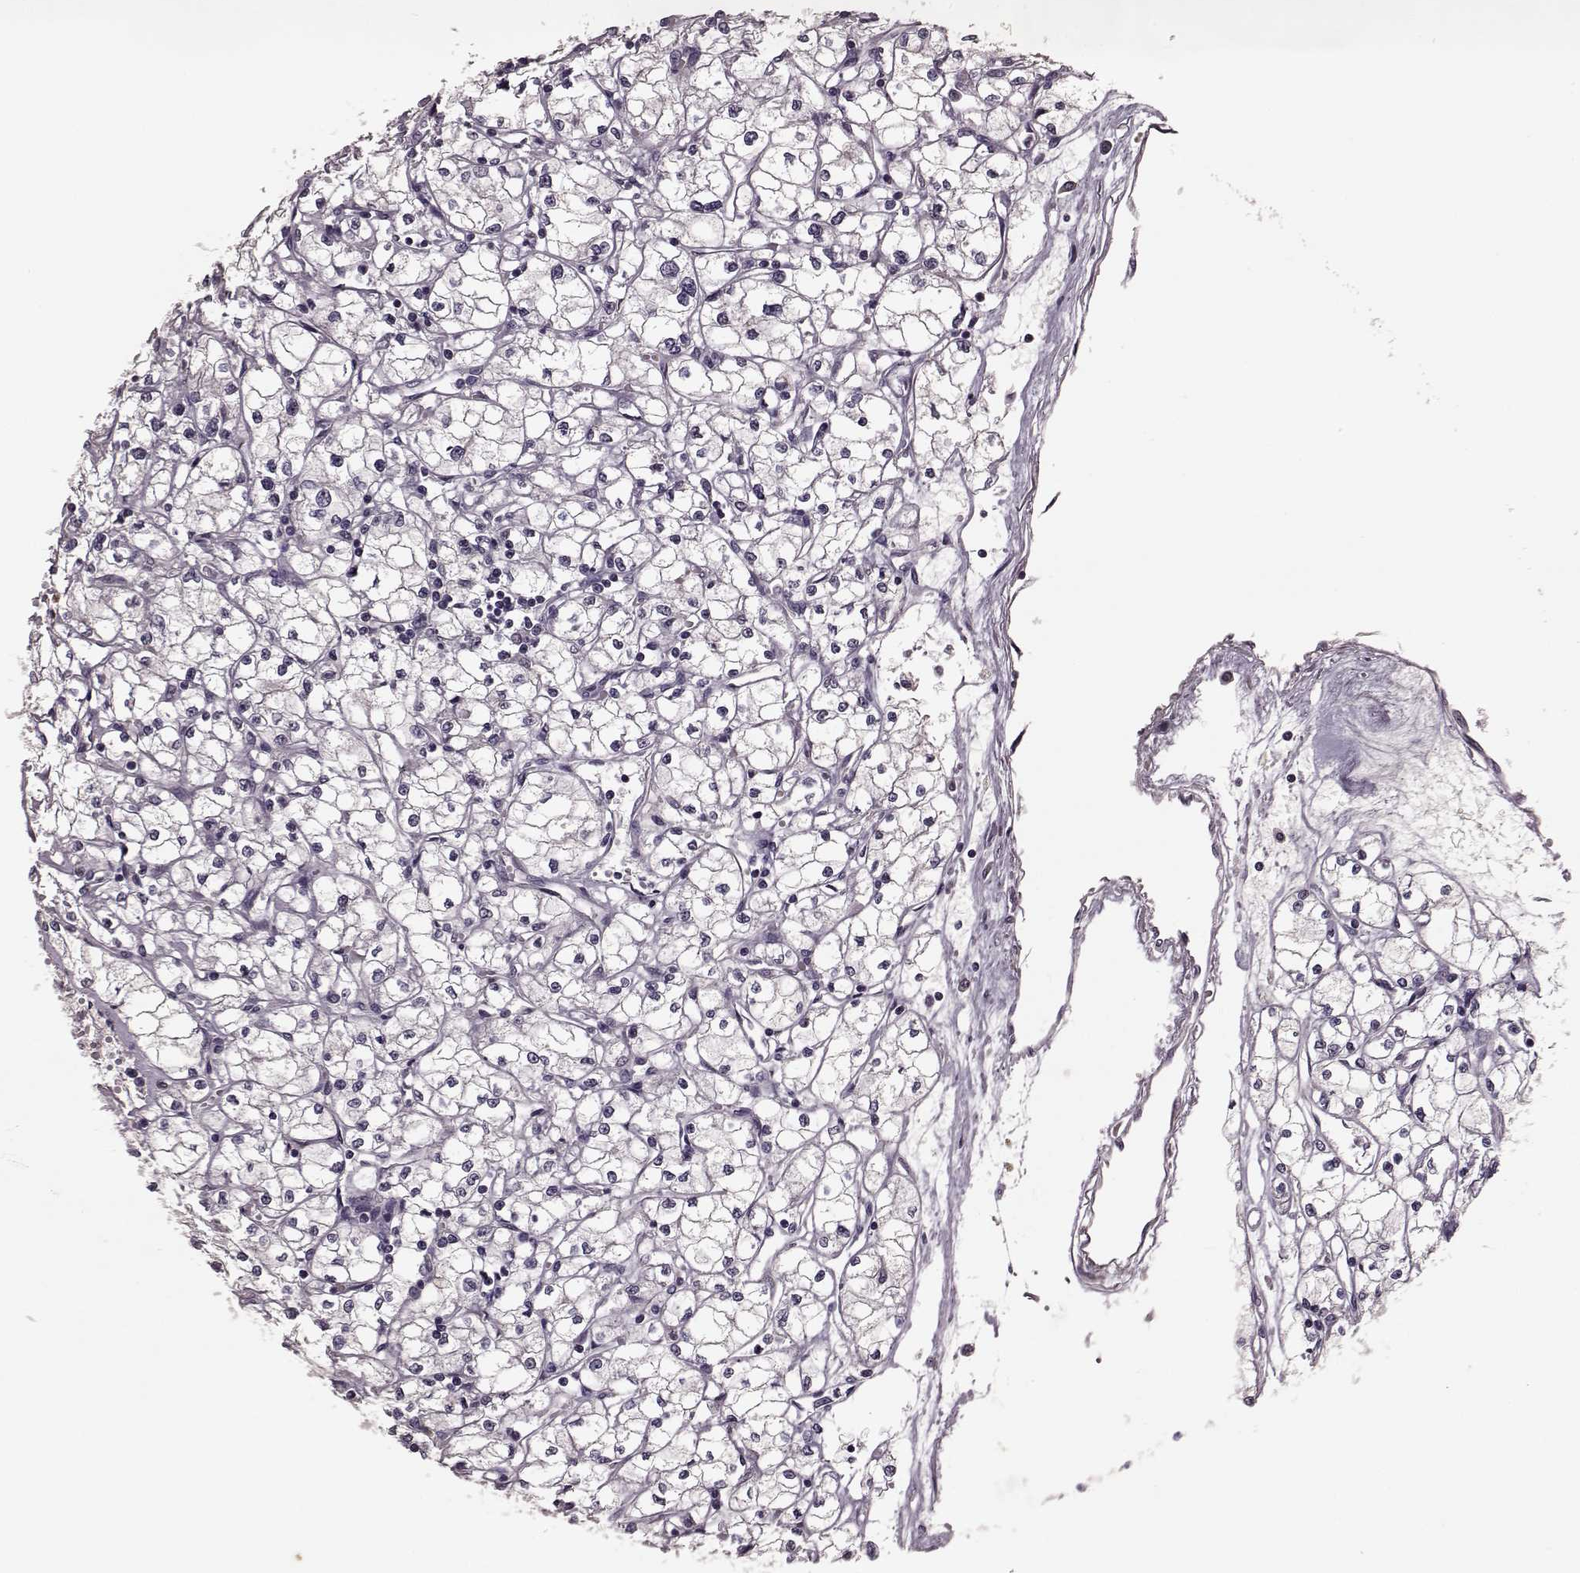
{"staining": {"intensity": "negative", "quantity": "none", "location": "none"}, "tissue": "renal cancer", "cell_type": "Tumor cells", "image_type": "cancer", "snomed": [{"axis": "morphology", "description": "Adenocarcinoma, NOS"}, {"axis": "topography", "description": "Kidney"}], "caption": "Immunohistochemical staining of renal adenocarcinoma shows no significant positivity in tumor cells.", "gene": "SLC52A3", "patient": {"sex": "male", "age": 67}}